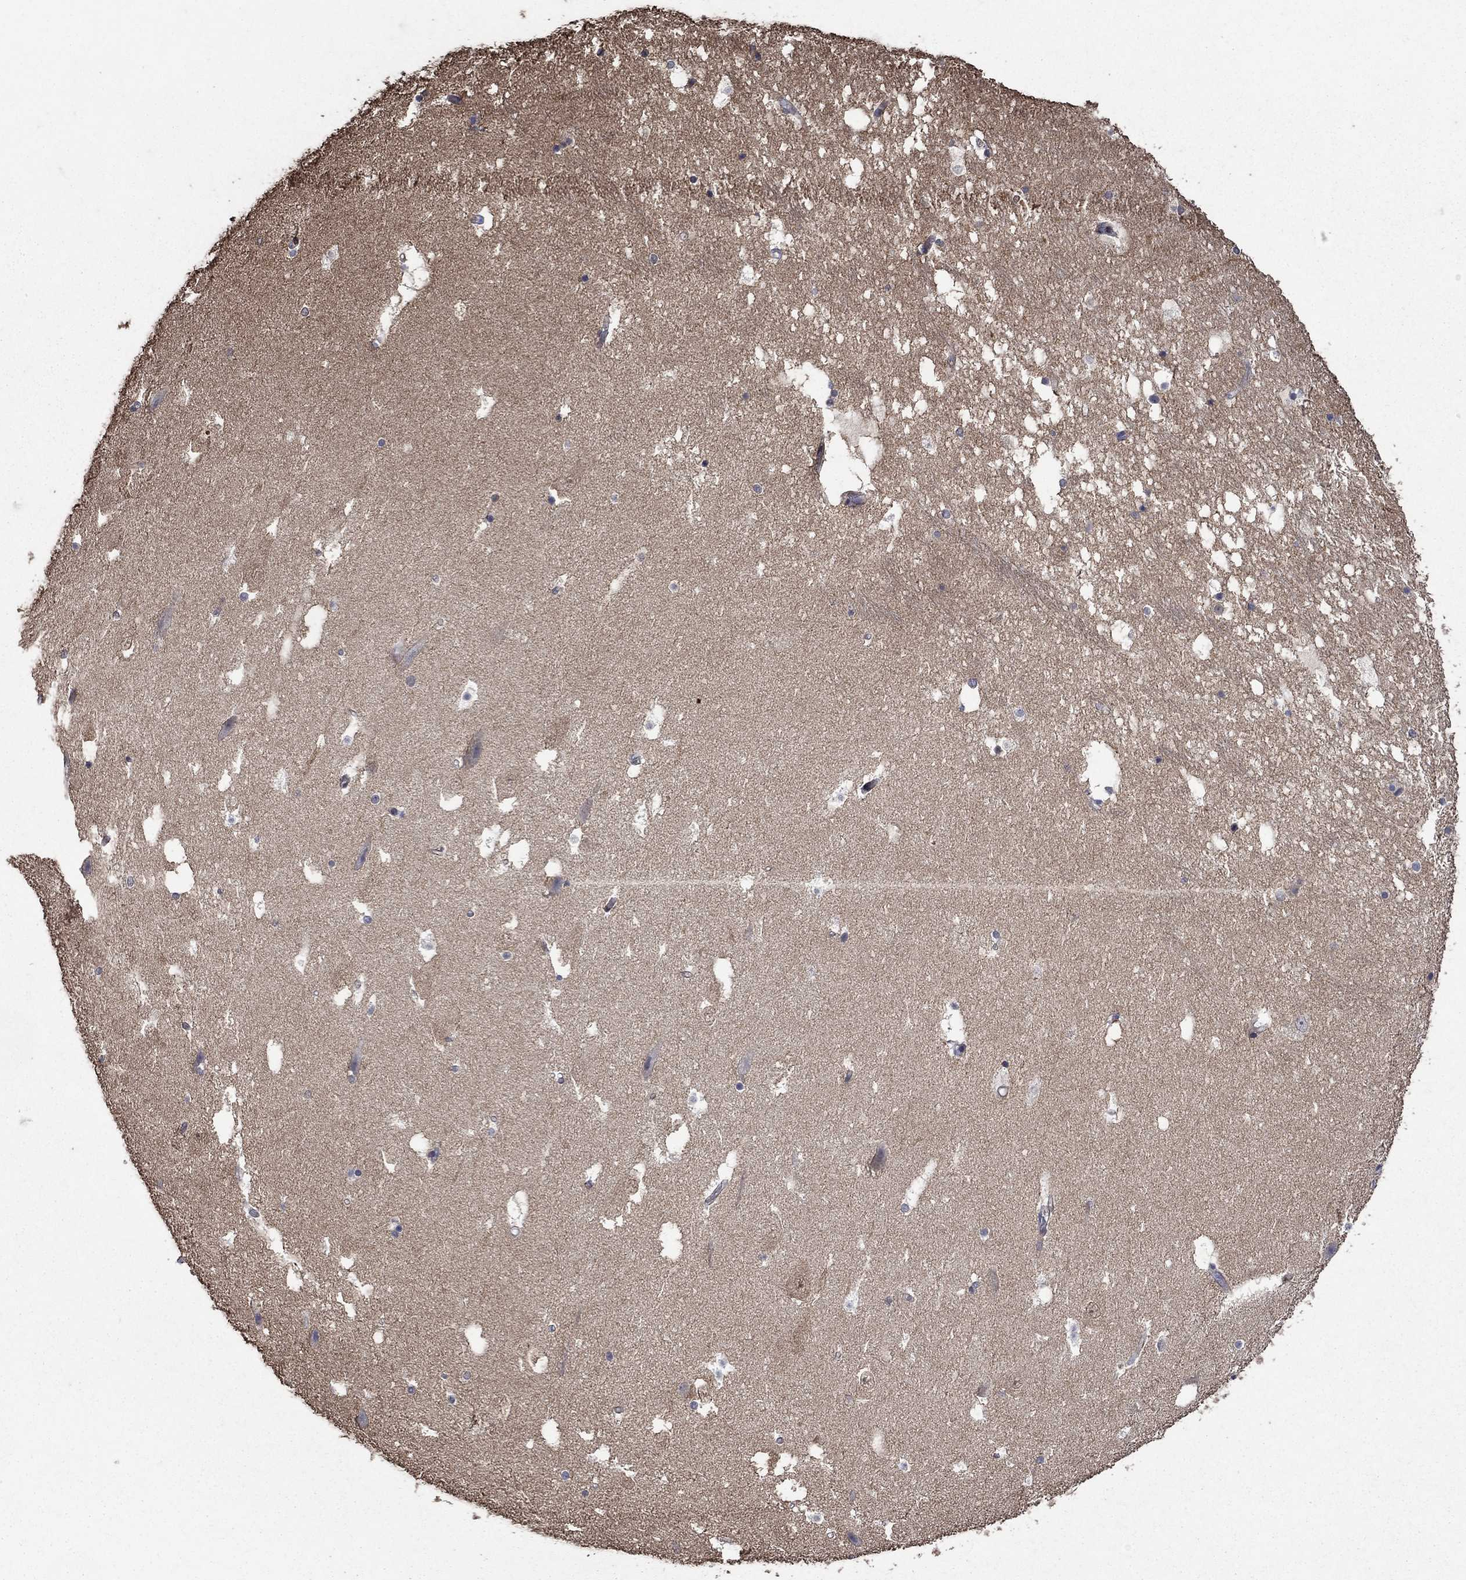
{"staining": {"intensity": "negative", "quantity": "none", "location": "none"}, "tissue": "hippocampus", "cell_type": "Glial cells", "image_type": "normal", "snomed": [{"axis": "morphology", "description": "Normal tissue, NOS"}, {"axis": "topography", "description": "Hippocampus"}], "caption": "DAB immunohistochemical staining of benign human hippocampus reveals no significant staining in glial cells.", "gene": "DVL1", "patient": {"sex": "male", "age": 51}}